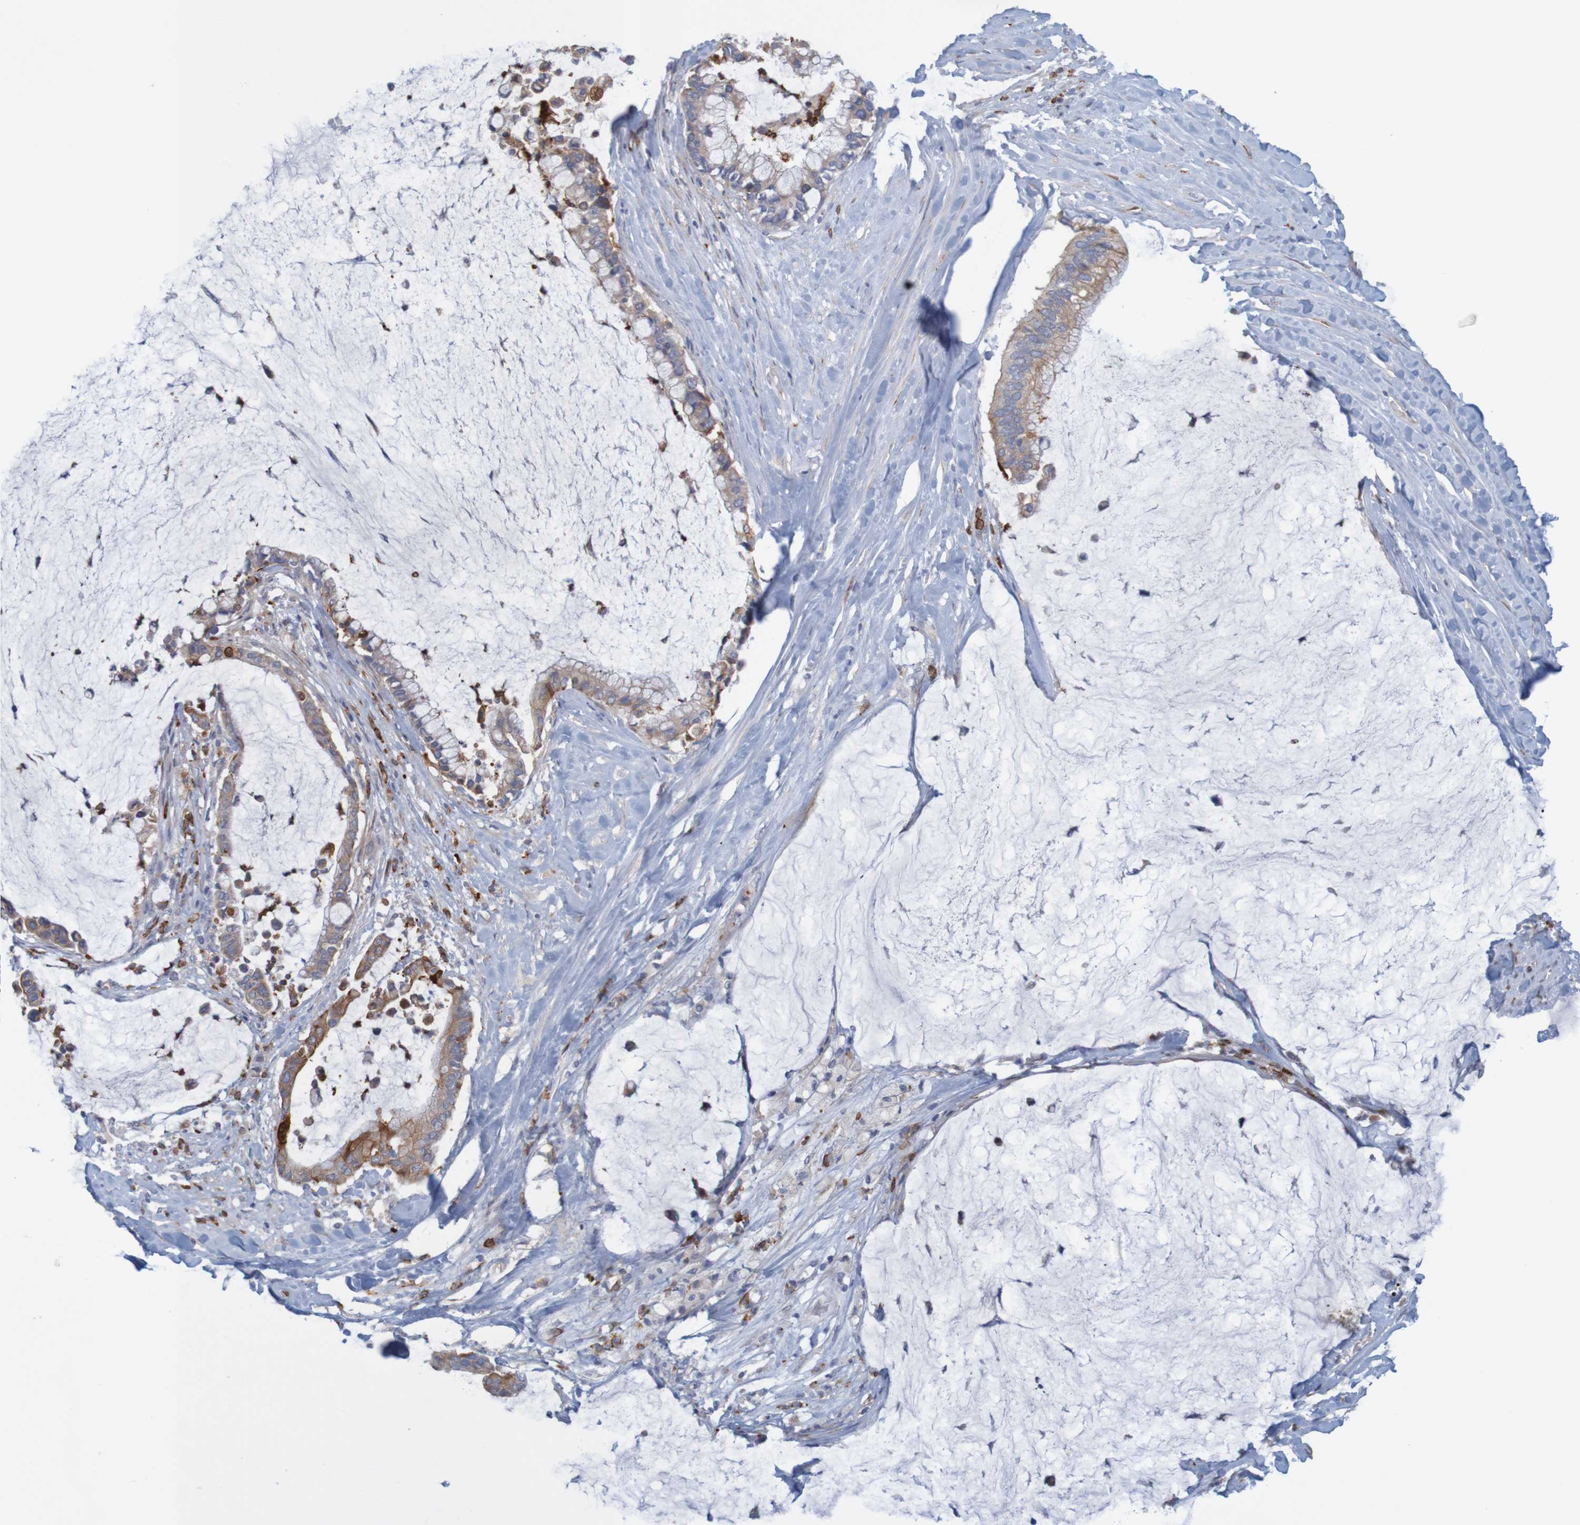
{"staining": {"intensity": "moderate", "quantity": ">75%", "location": "cytoplasmic/membranous"}, "tissue": "pancreatic cancer", "cell_type": "Tumor cells", "image_type": "cancer", "snomed": [{"axis": "morphology", "description": "Adenocarcinoma, NOS"}, {"axis": "topography", "description": "Pancreas"}], "caption": "Pancreatic adenocarcinoma stained with a protein marker exhibits moderate staining in tumor cells.", "gene": "KRT23", "patient": {"sex": "male", "age": 41}}